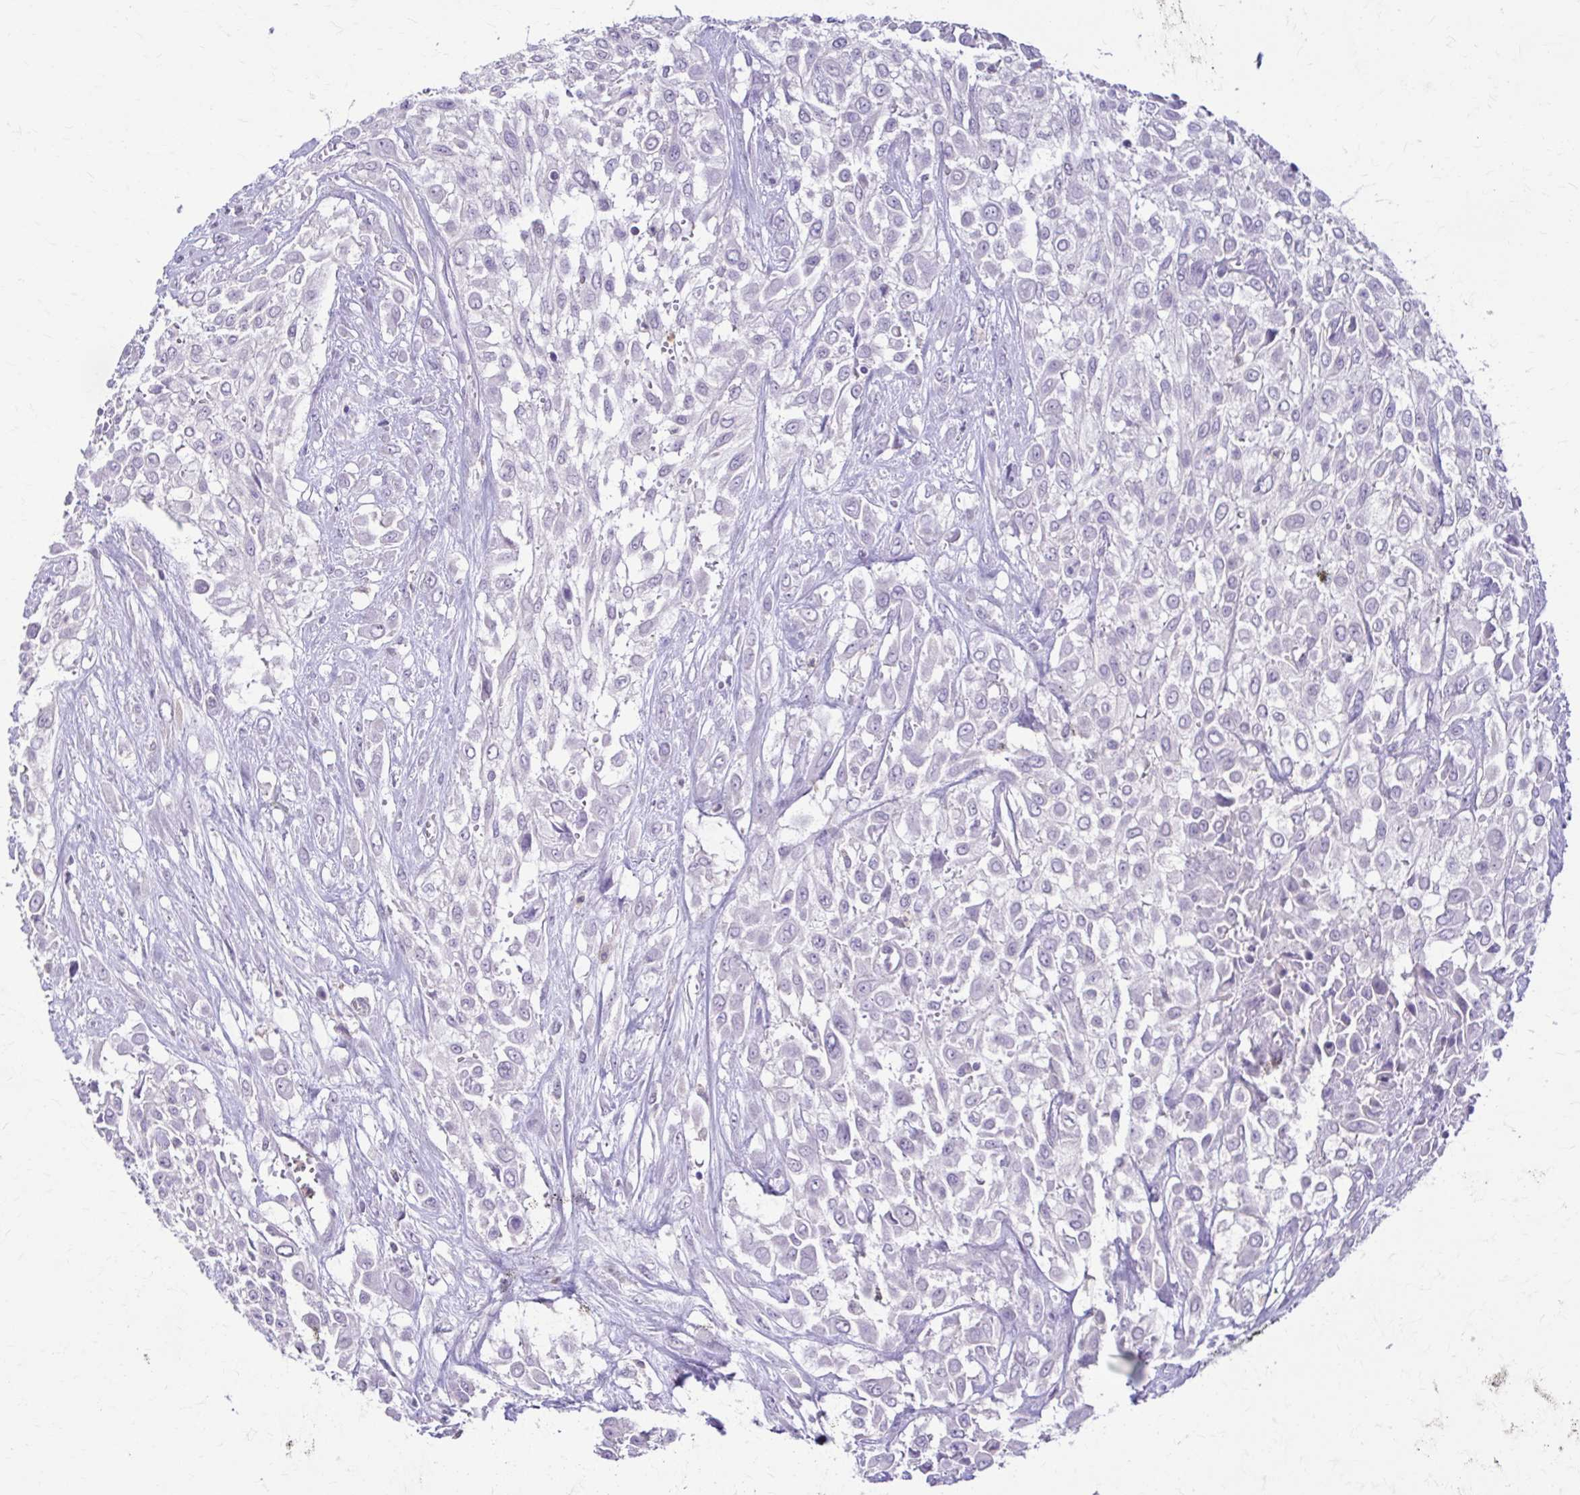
{"staining": {"intensity": "negative", "quantity": "none", "location": "none"}, "tissue": "urothelial cancer", "cell_type": "Tumor cells", "image_type": "cancer", "snomed": [{"axis": "morphology", "description": "Urothelial carcinoma, High grade"}, {"axis": "topography", "description": "Urinary bladder"}], "caption": "This is an immunohistochemistry histopathology image of urothelial carcinoma (high-grade). There is no staining in tumor cells.", "gene": "PIK3AP1", "patient": {"sex": "male", "age": 57}}